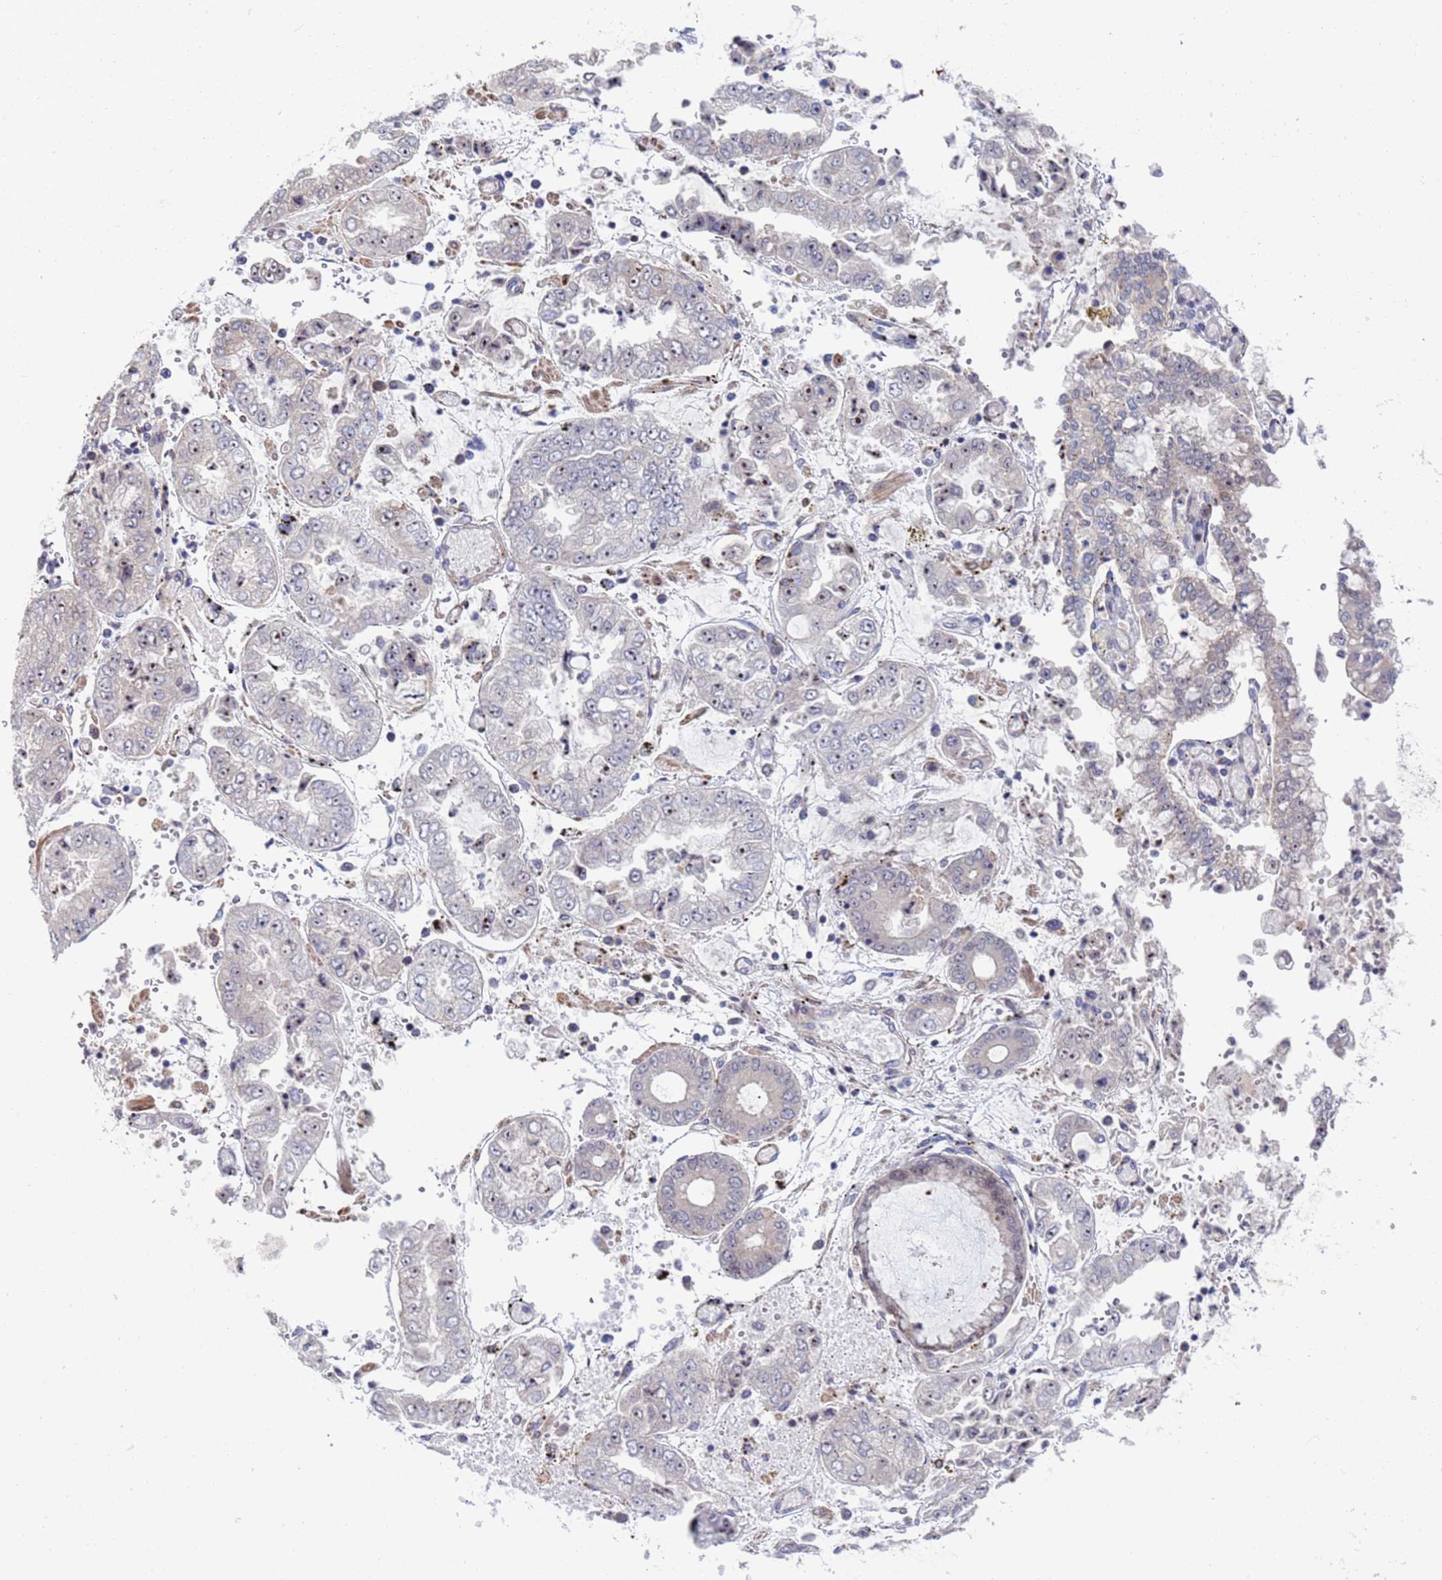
{"staining": {"intensity": "moderate", "quantity": "<25%", "location": "nuclear"}, "tissue": "stomach cancer", "cell_type": "Tumor cells", "image_type": "cancer", "snomed": [{"axis": "morphology", "description": "Adenocarcinoma, NOS"}, {"axis": "topography", "description": "Stomach"}], "caption": "This histopathology image shows immunohistochemistry (IHC) staining of human adenocarcinoma (stomach), with low moderate nuclear staining in about <25% of tumor cells.", "gene": "ENOSF1", "patient": {"sex": "male", "age": 76}}